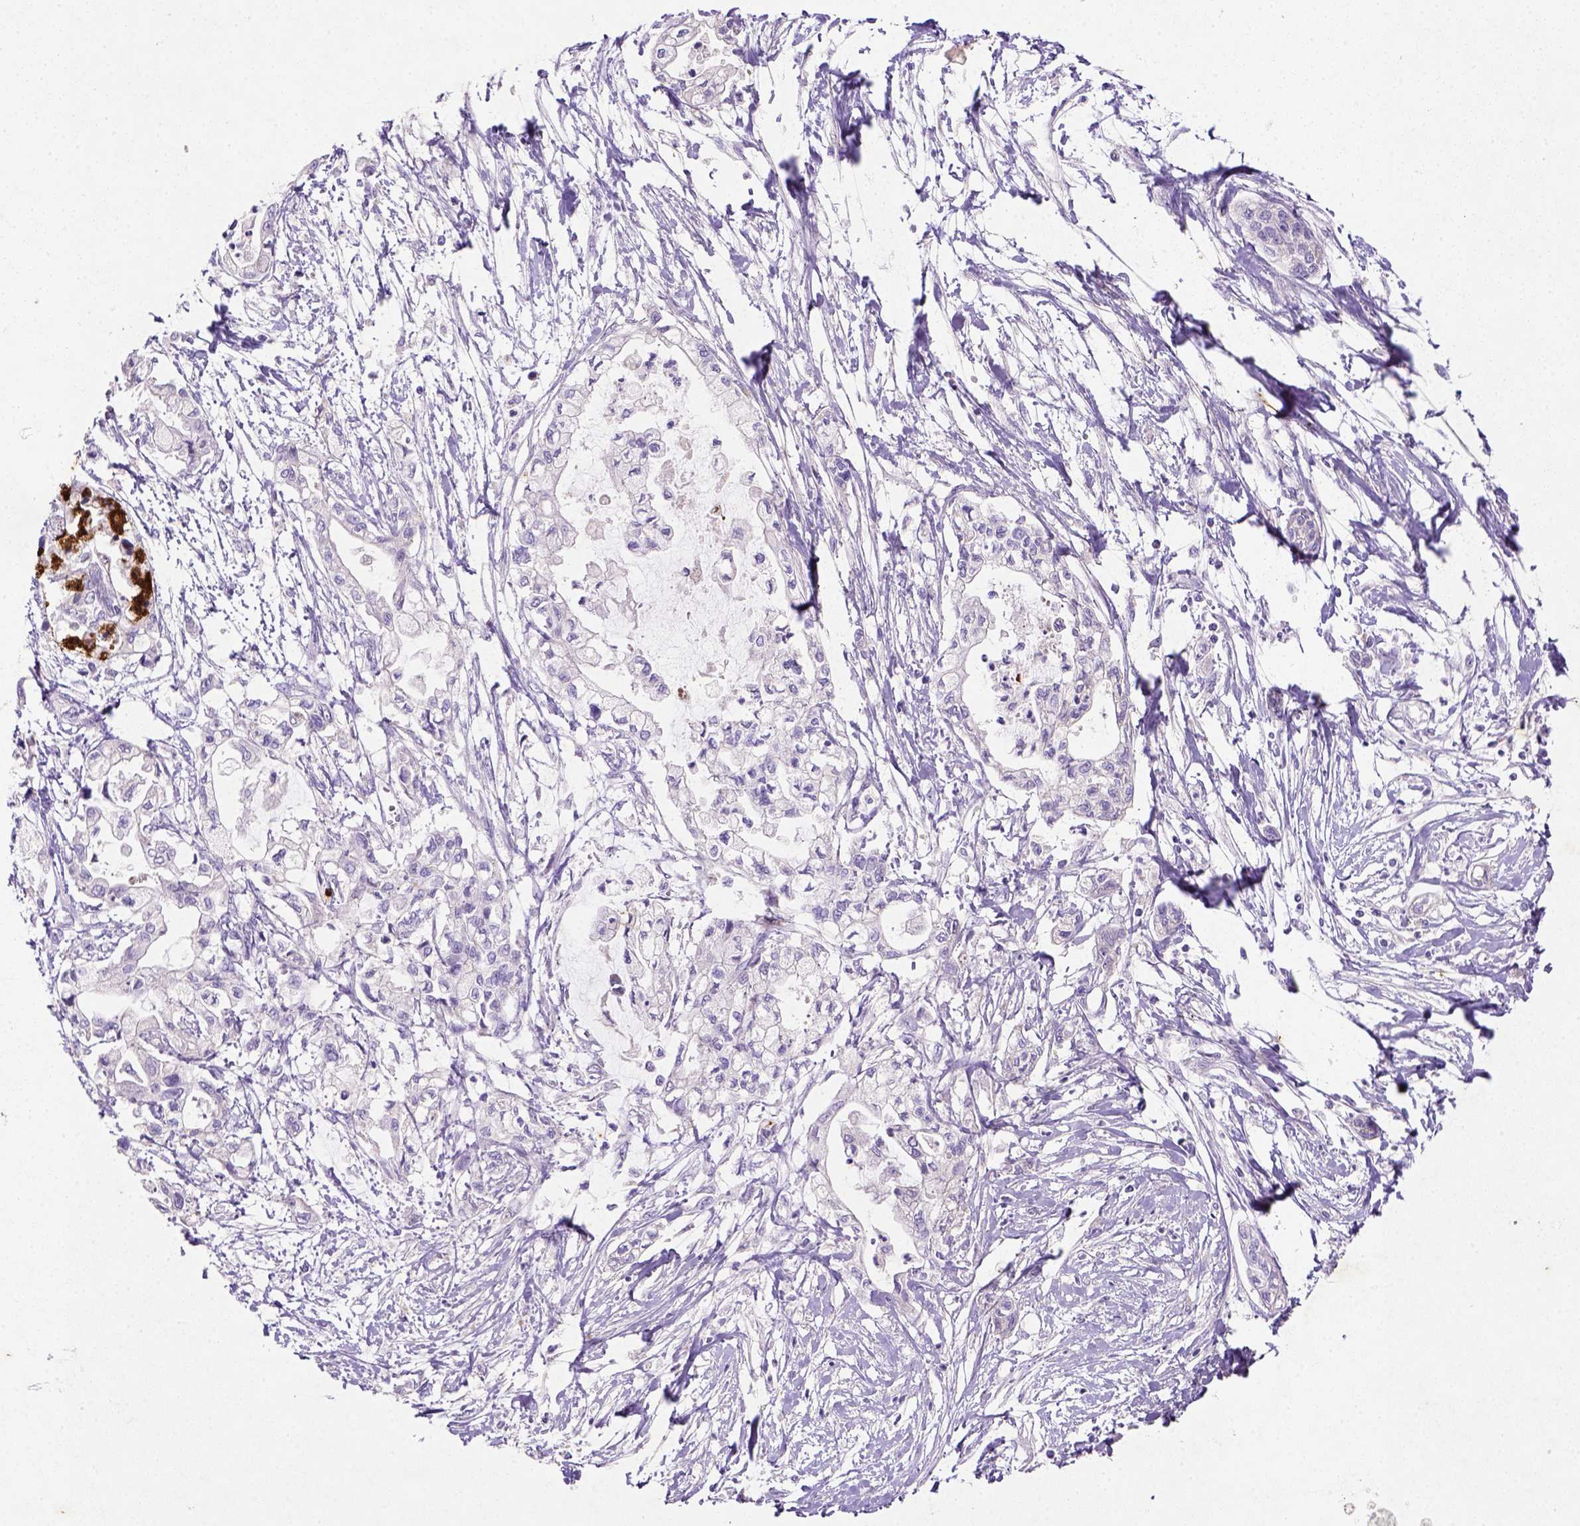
{"staining": {"intensity": "negative", "quantity": "none", "location": "none"}, "tissue": "pancreatic cancer", "cell_type": "Tumor cells", "image_type": "cancer", "snomed": [{"axis": "morphology", "description": "Adenocarcinoma, NOS"}, {"axis": "topography", "description": "Pancreas"}], "caption": "A high-resolution photomicrograph shows IHC staining of pancreatic cancer (adenocarcinoma), which shows no significant staining in tumor cells. (DAB (3,3'-diaminobenzidine) IHC, high magnification).", "gene": "NUDT2", "patient": {"sex": "male", "age": 54}}